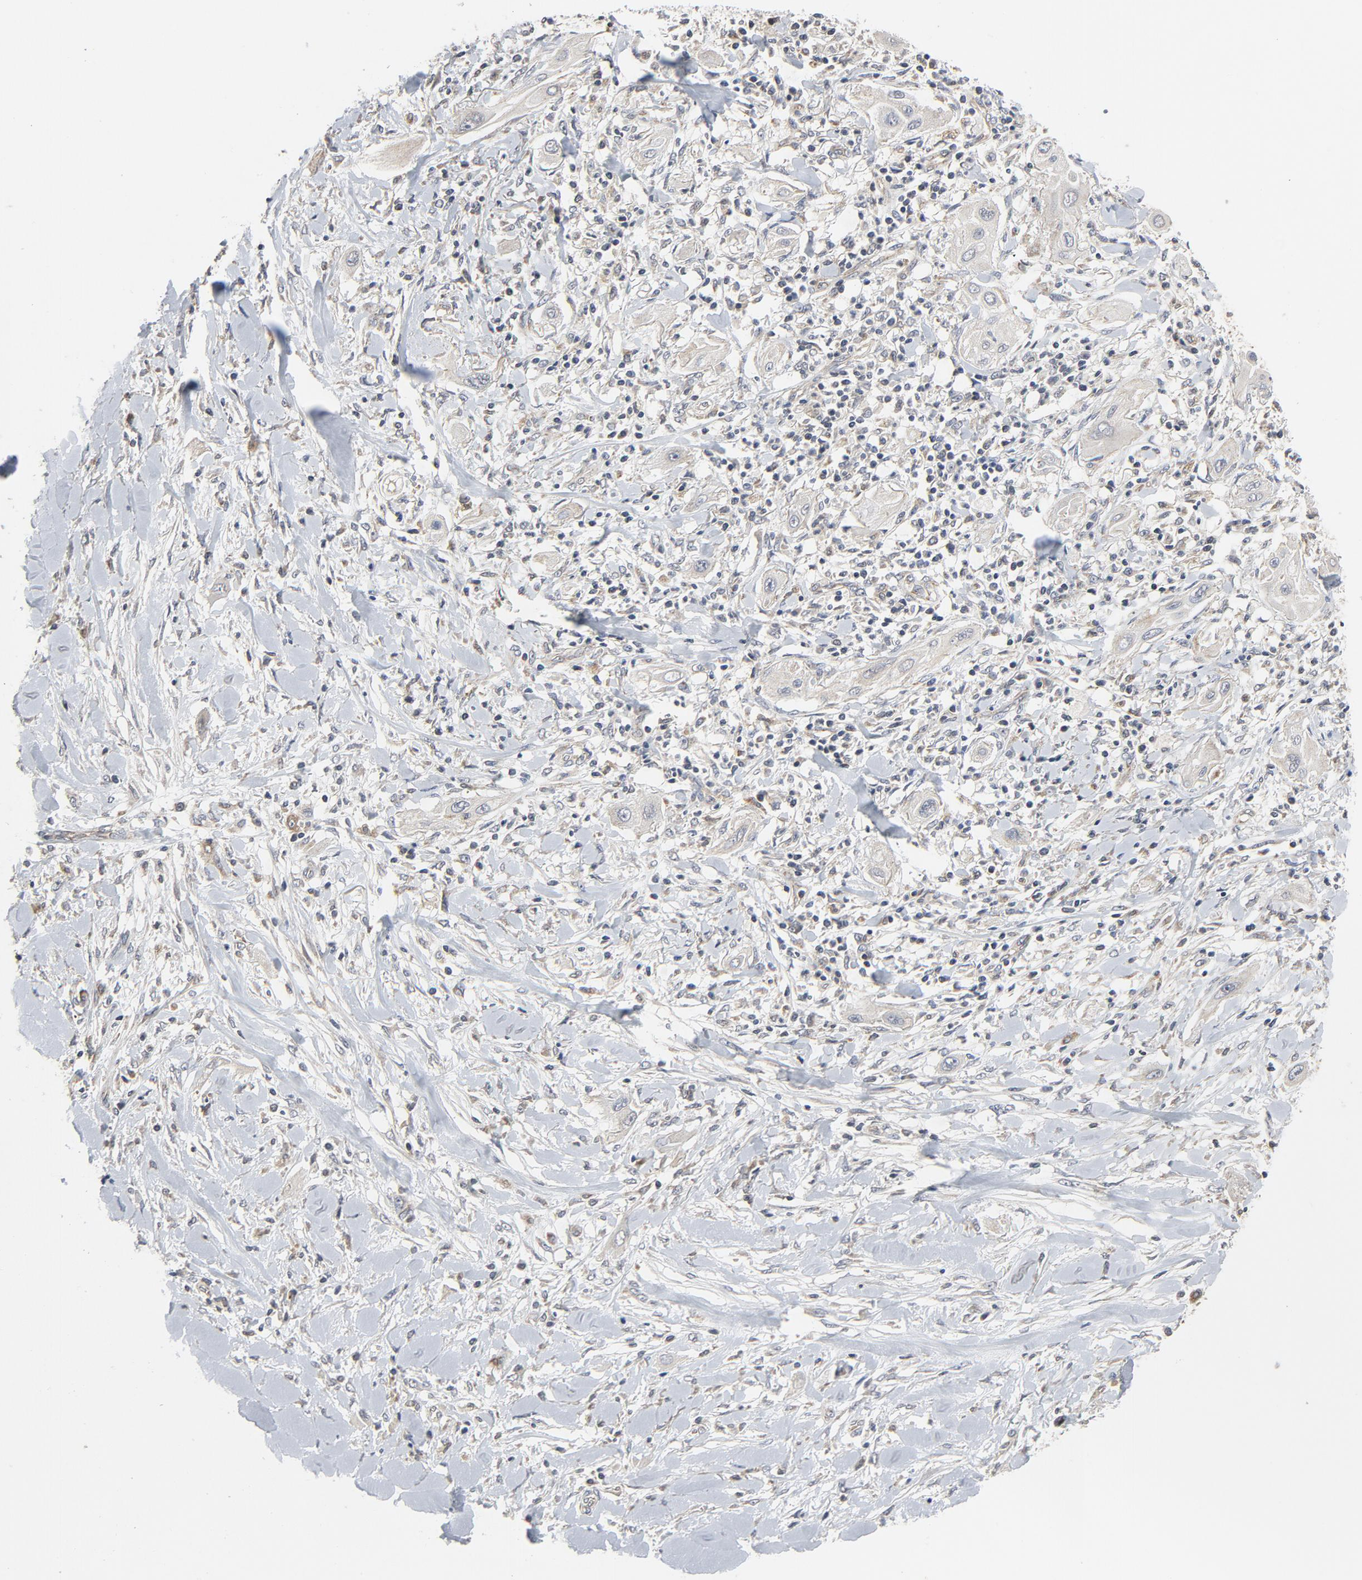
{"staining": {"intensity": "weak", "quantity": "25%-75%", "location": "cytoplasmic/membranous"}, "tissue": "lung cancer", "cell_type": "Tumor cells", "image_type": "cancer", "snomed": [{"axis": "morphology", "description": "Squamous cell carcinoma, NOS"}, {"axis": "topography", "description": "Lung"}], "caption": "Immunohistochemistry (IHC) (DAB) staining of lung cancer displays weak cytoplasmic/membranous protein positivity in approximately 25%-75% of tumor cells. (IHC, brightfield microscopy, high magnification).", "gene": "C14orf119", "patient": {"sex": "female", "age": 47}}